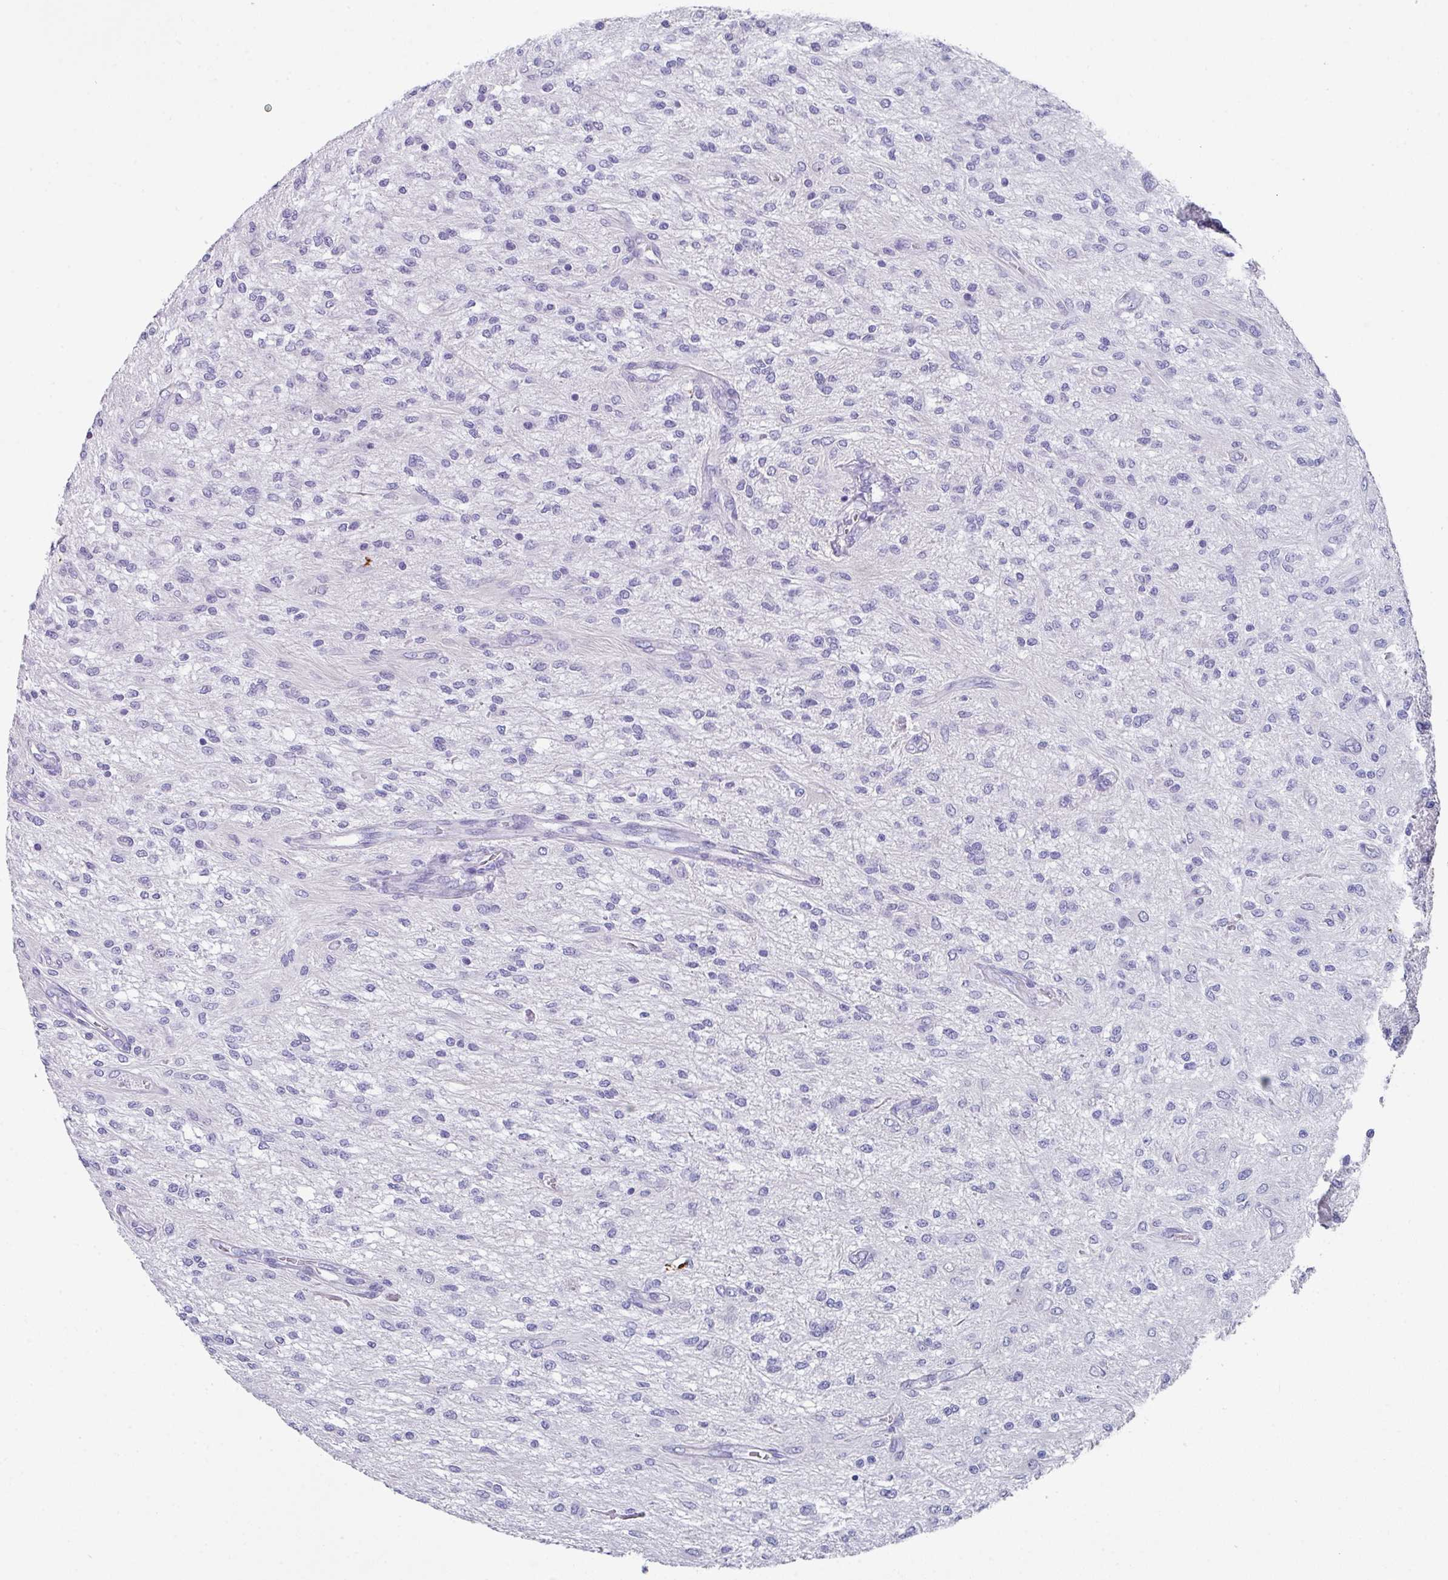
{"staining": {"intensity": "negative", "quantity": "none", "location": "none"}, "tissue": "glioma", "cell_type": "Tumor cells", "image_type": "cancer", "snomed": [{"axis": "morphology", "description": "Glioma, malignant, Low grade"}, {"axis": "topography", "description": "Cerebellum"}], "caption": "DAB immunohistochemical staining of human malignant glioma (low-grade) reveals no significant positivity in tumor cells. (Stains: DAB IHC with hematoxylin counter stain, Microscopy: brightfield microscopy at high magnification).", "gene": "PEX10", "patient": {"sex": "female", "age": 14}}